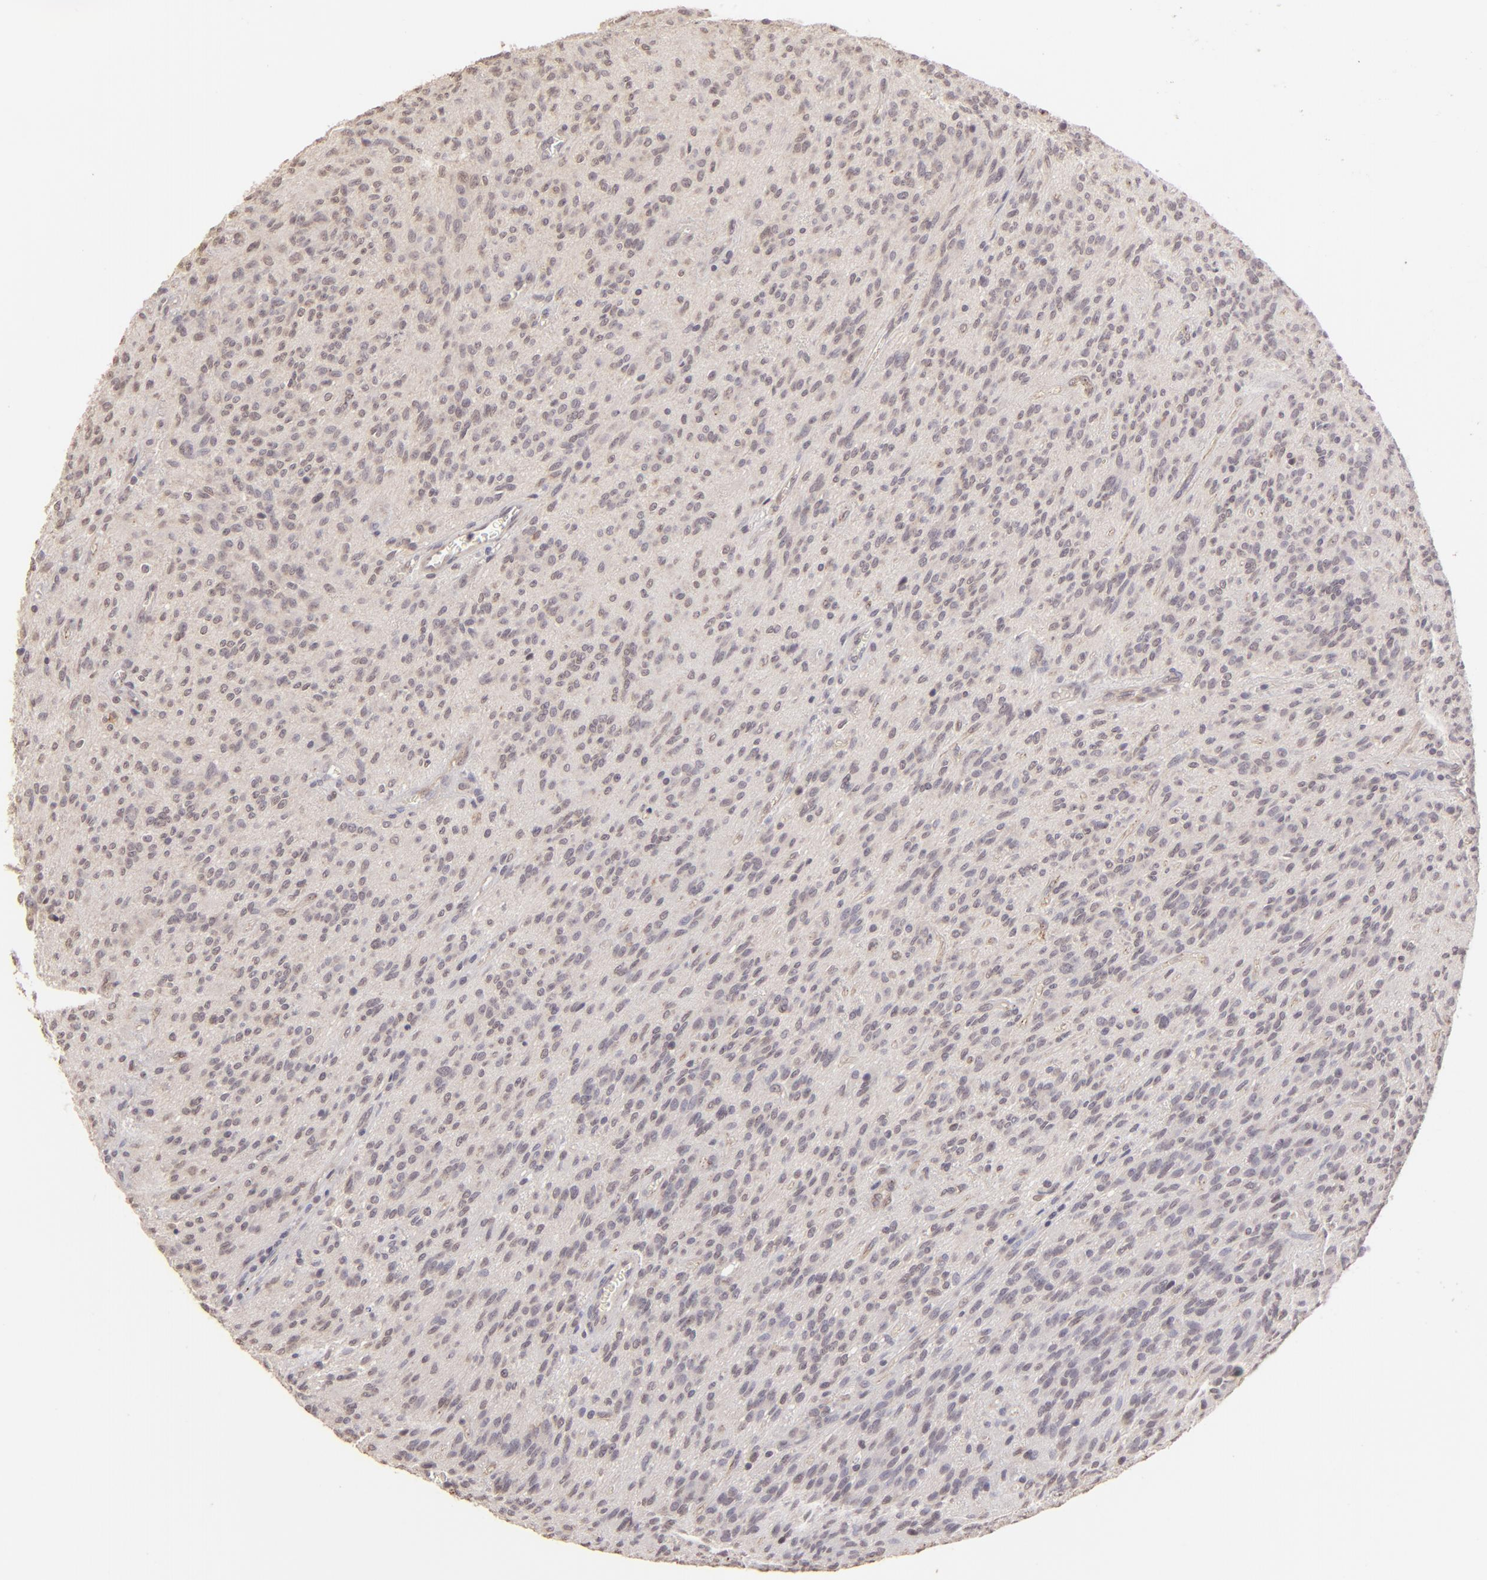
{"staining": {"intensity": "negative", "quantity": "none", "location": "none"}, "tissue": "glioma", "cell_type": "Tumor cells", "image_type": "cancer", "snomed": [{"axis": "morphology", "description": "Glioma, malignant, Low grade"}, {"axis": "topography", "description": "Brain"}], "caption": "IHC histopathology image of neoplastic tissue: human glioma stained with DAB displays no significant protein expression in tumor cells. The staining was performed using DAB to visualize the protein expression in brown, while the nuclei were stained in blue with hematoxylin (Magnification: 20x).", "gene": "CLDN1", "patient": {"sex": "female", "age": 15}}